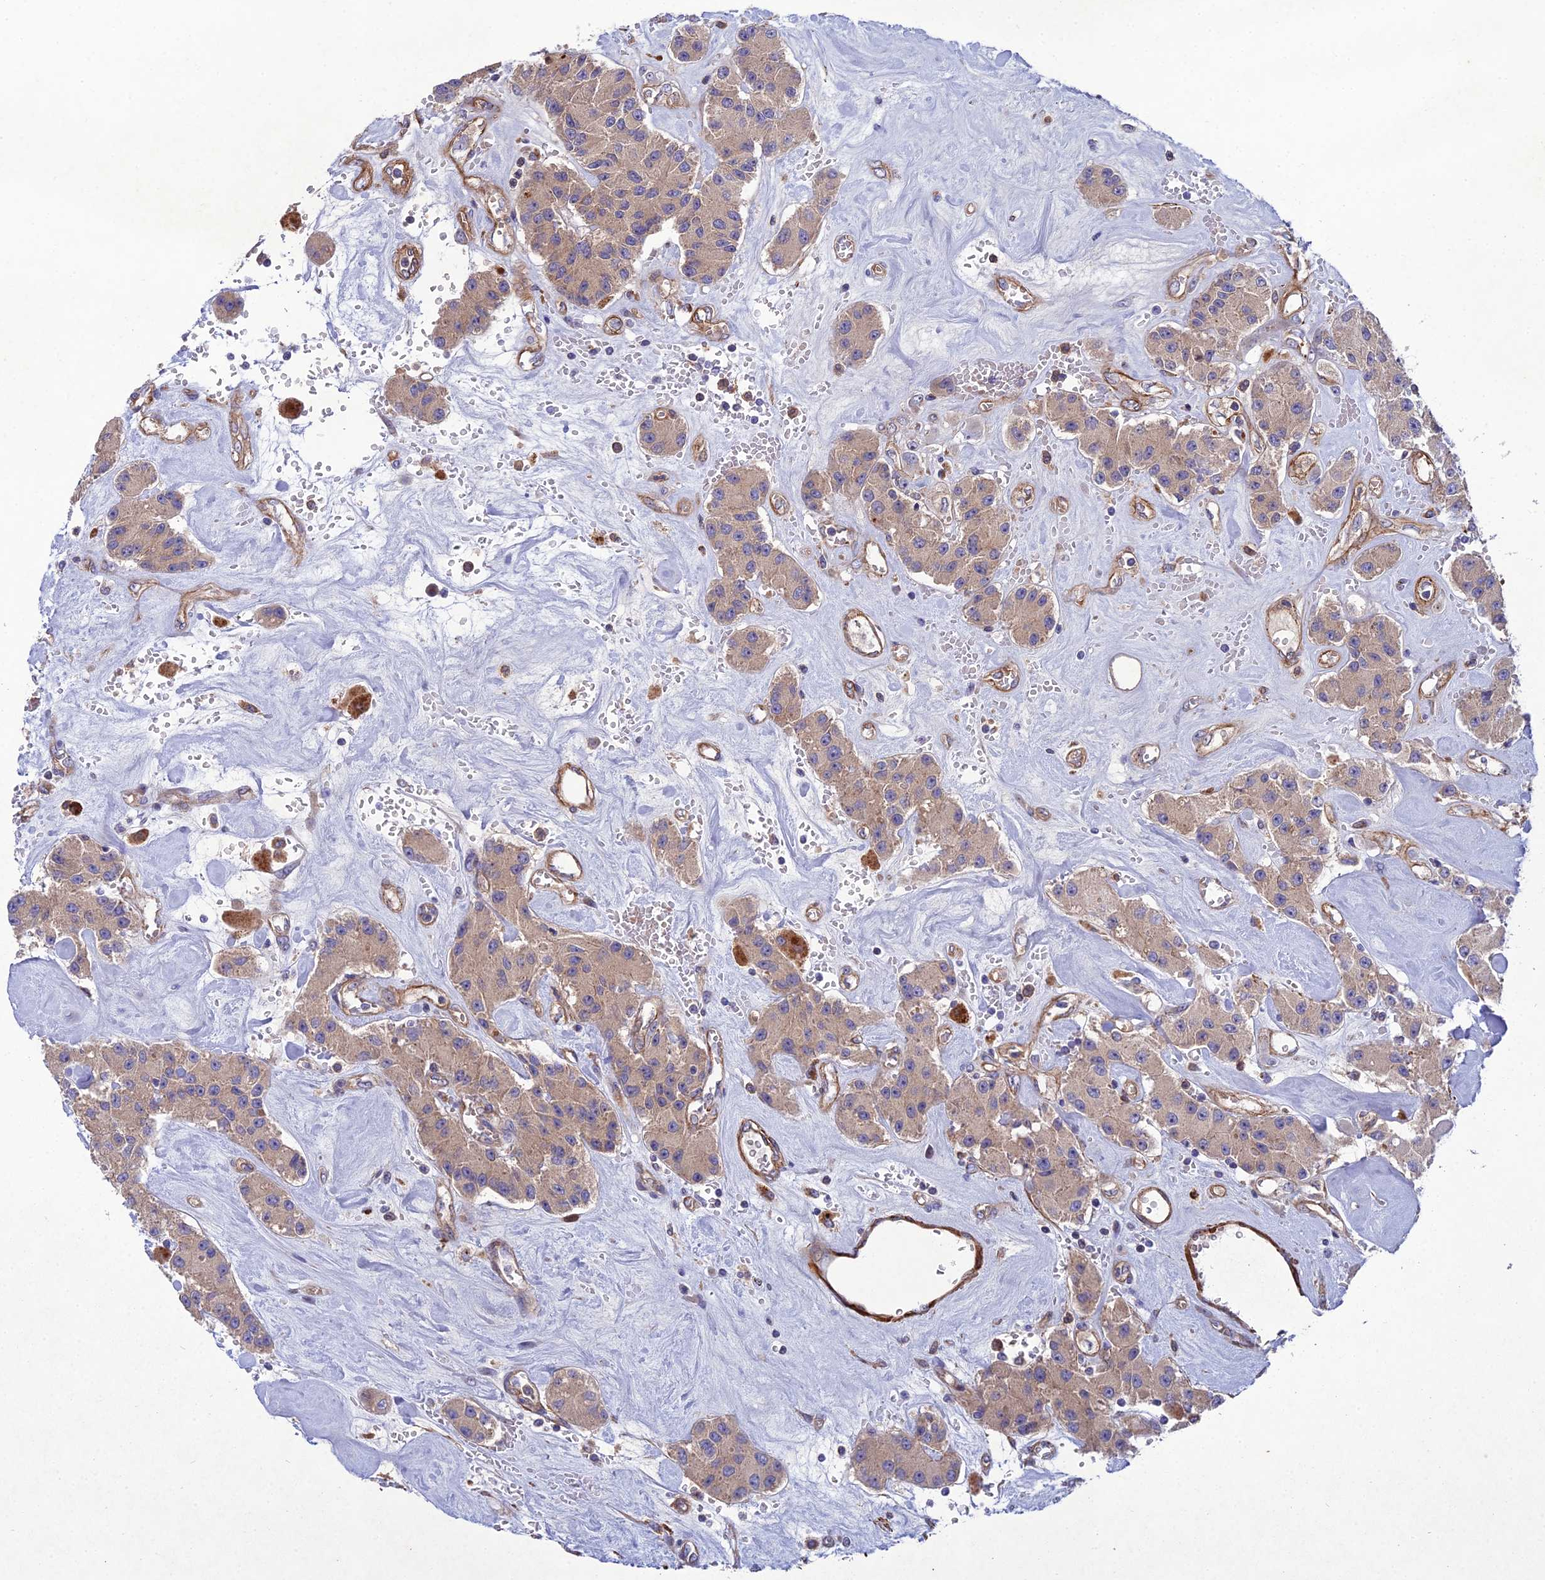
{"staining": {"intensity": "moderate", "quantity": ">75%", "location": "cytoplasmic/membranous"}, "tissue": "carcinoid", "cell_type": "Tumor cells", "image_type": "cancer", "snomed": [{"axis": "morphology", "description": "Carcinoid, malignant, NOS"}, {"axis": "topography", "description": "Pancreas"}], "caption": "Moderate cytoplasmic/membranous positivity is present in approximately >75% of tumor cells in carcinoid (malignant).", "gene": "RALGAPA2", "patient": {"sex": "male", "age": 41}}